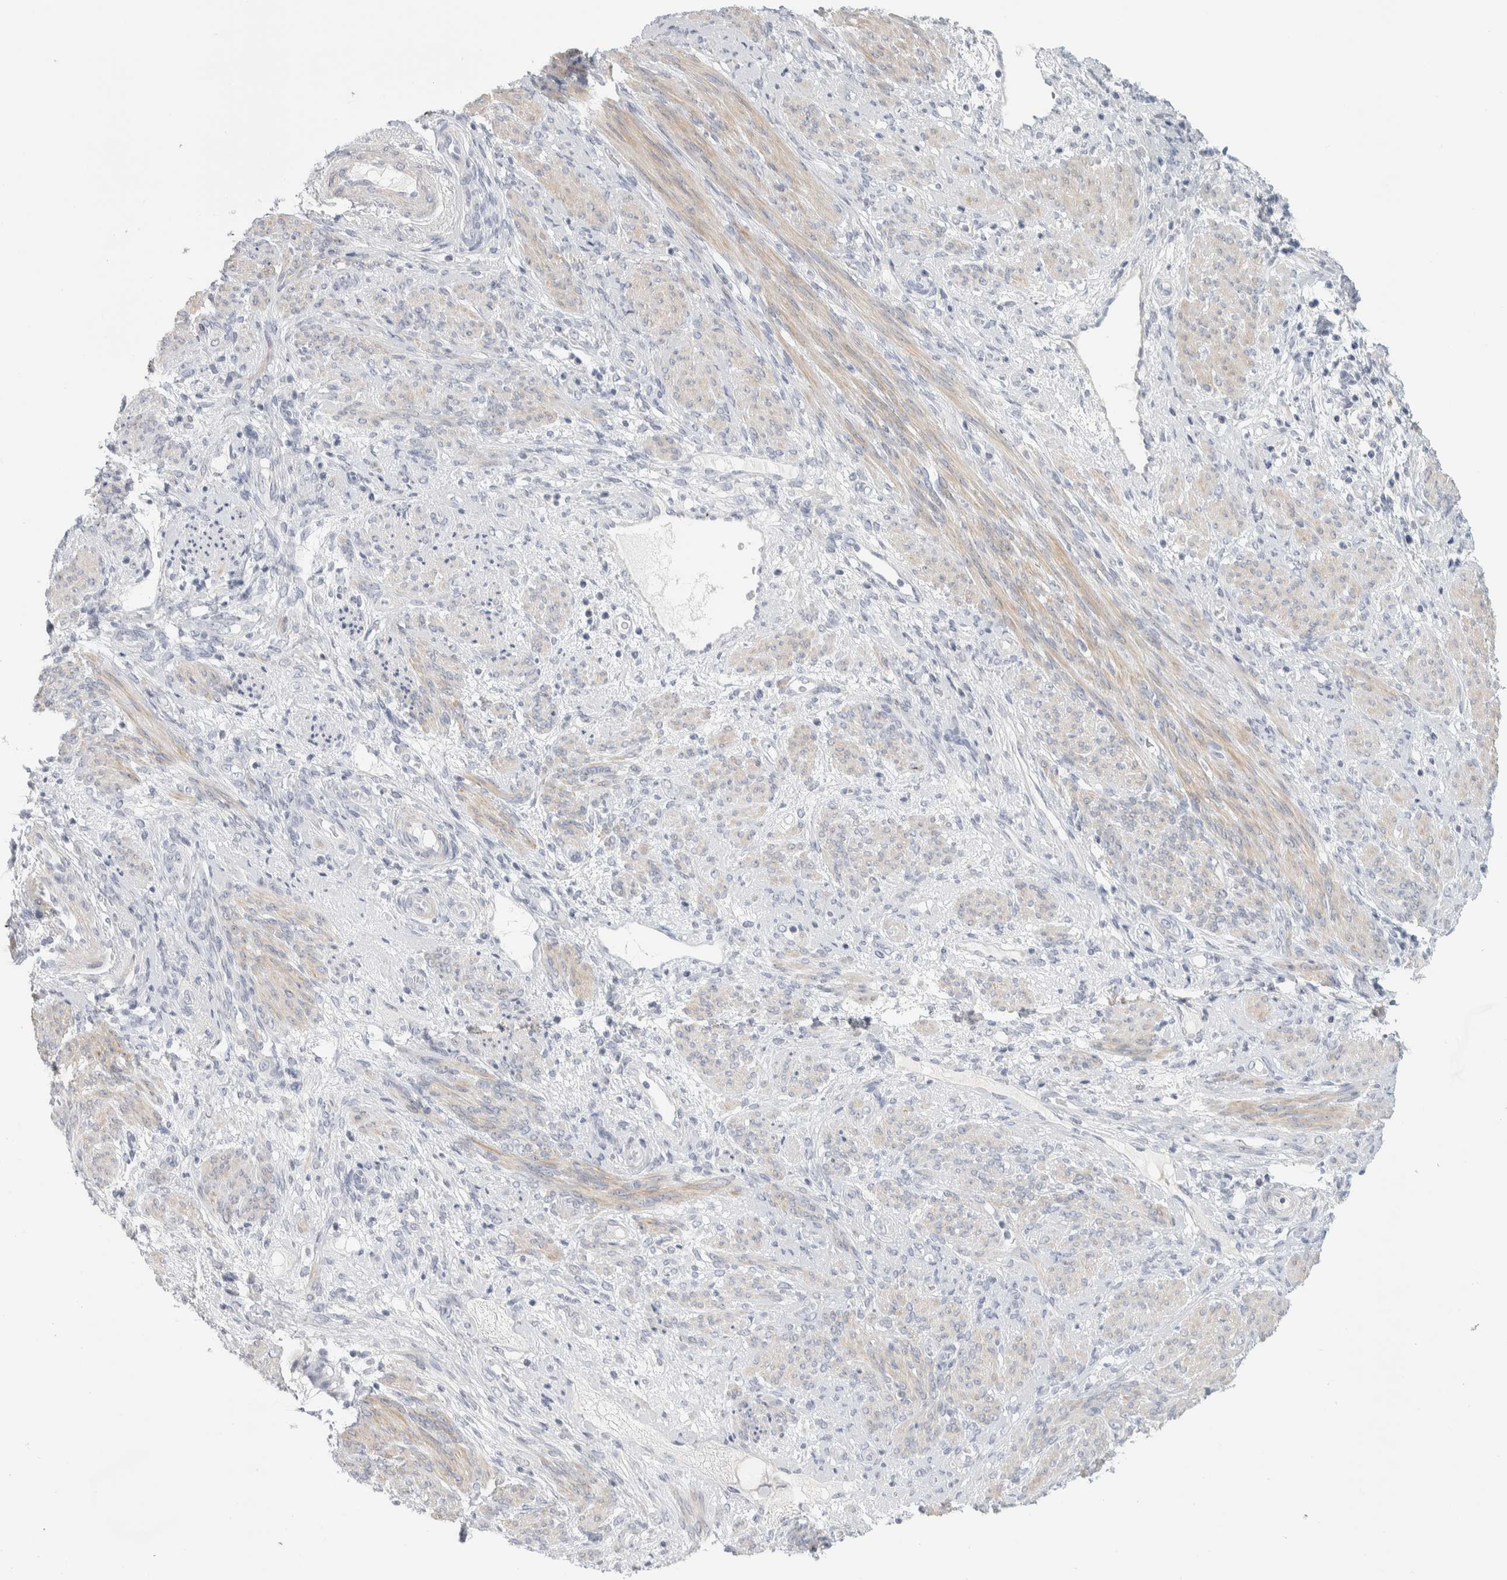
{"staining": {"intensity": "moderate", "quantity": "25%-75%", "location": "nuclear"}, "tissue": "endometrial cancer", "cell_type": "Tumor cells", "image_type": "cancer", "snomed": [{"axis": "morphology", "description": "Adenocarcinoma, NOS"}, {"axis": "topography", "description": "Endometrium"}], "caption": "The immunohistochemical stain shows moderate nuclear staining in tumor cells of endometrial cancer (adenocarcinoma) tissue.", "gene": "DCXR", "patient": {"sex": "female", "age": 85}}